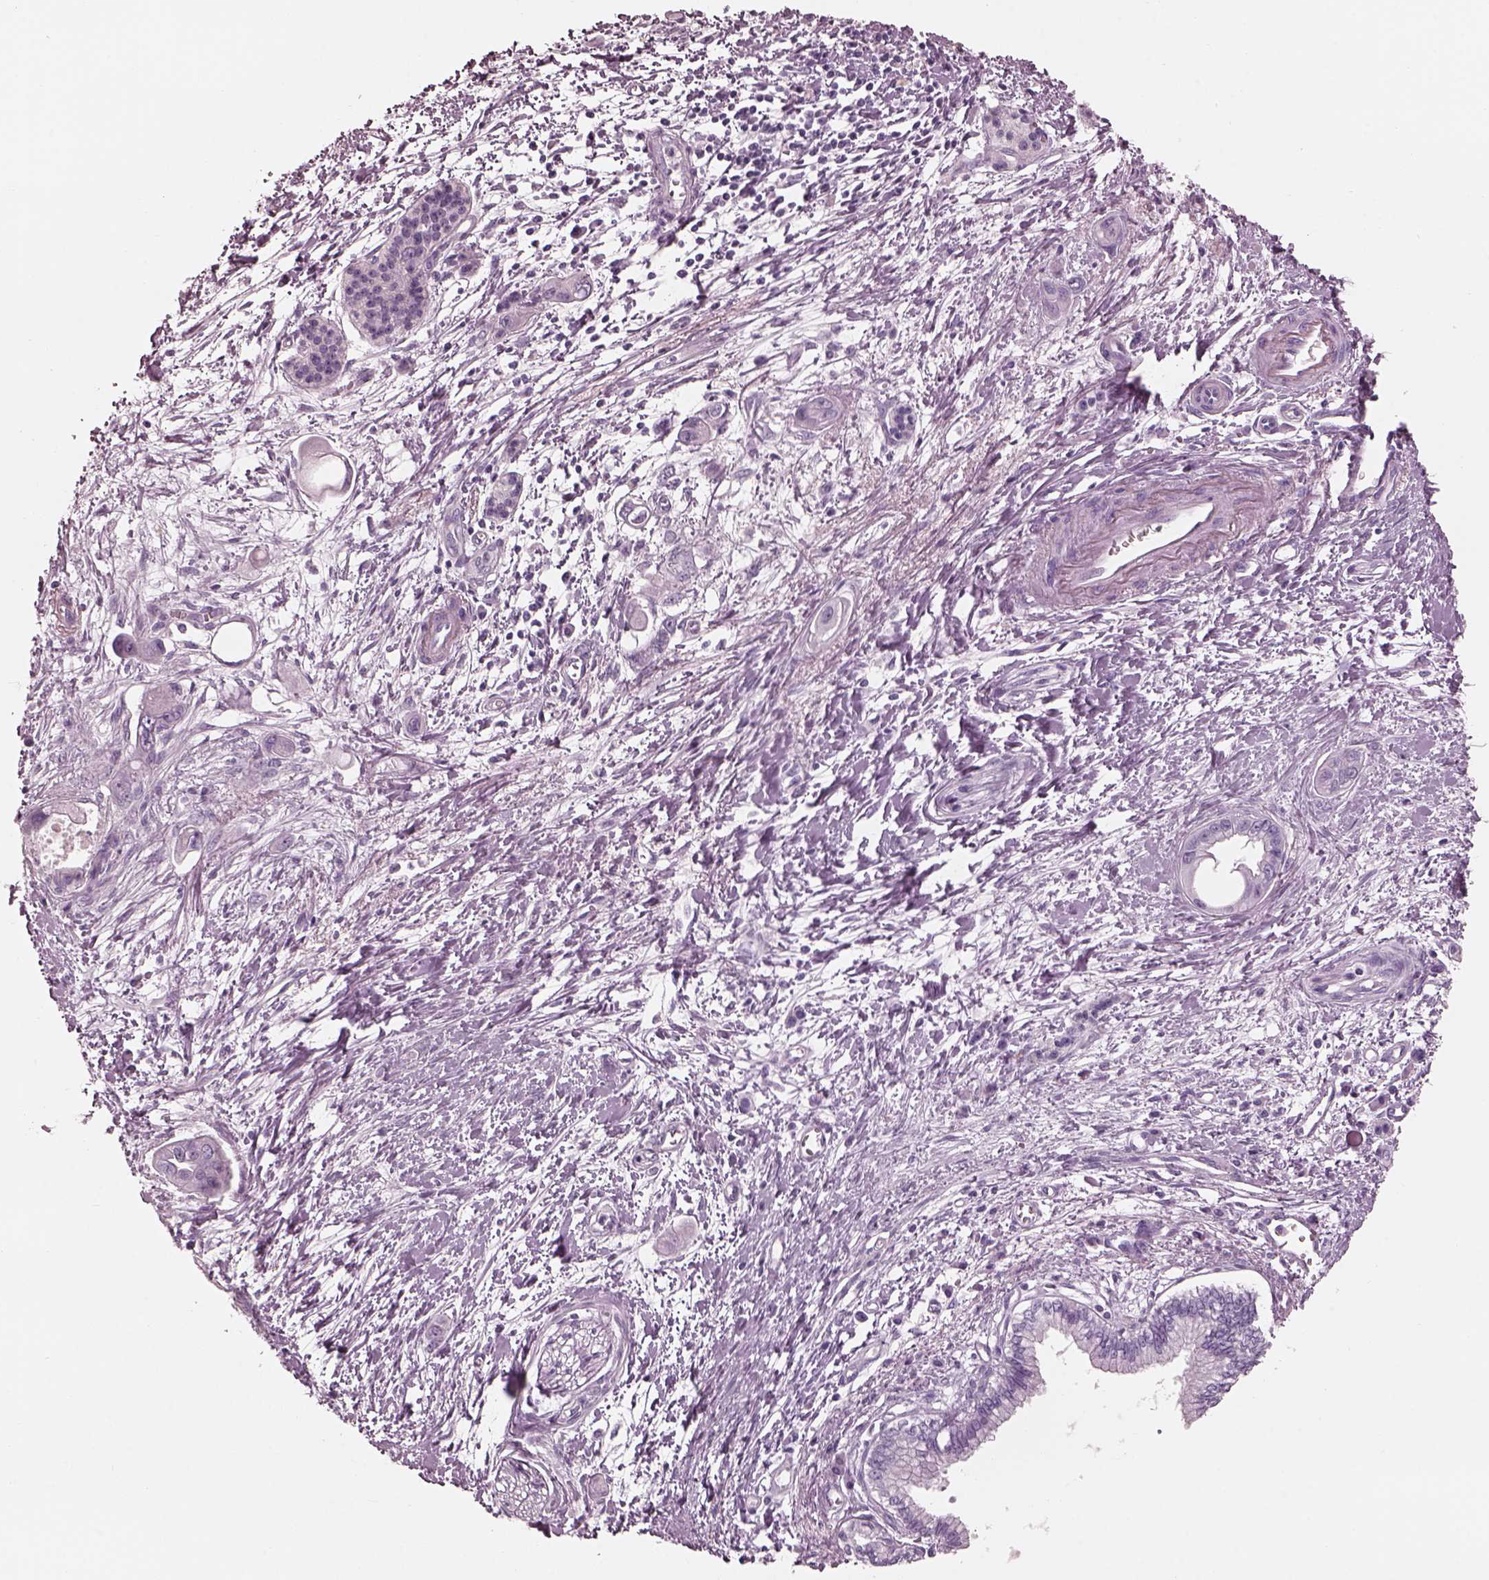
{"staining": {"intensity": "negative", "quantity": "none", "location": "none"}, "tissue": "pancreatic cancer", "cell_type": "Tumor cells", "image_type": "cancer", "snomed": [{"axis": "morphology", "description": "Adenocarcinoma, NOS"}, {"axis": "topography", "description": "Pancreas"}], "caption": "This is an immunohistochemistry photomicrograph of pancreatic cancer (adenocarcinoma). There is no positivity in tumor cells.", "gene": "FABP9", "patient": {"sex": "male", "age": 60}}